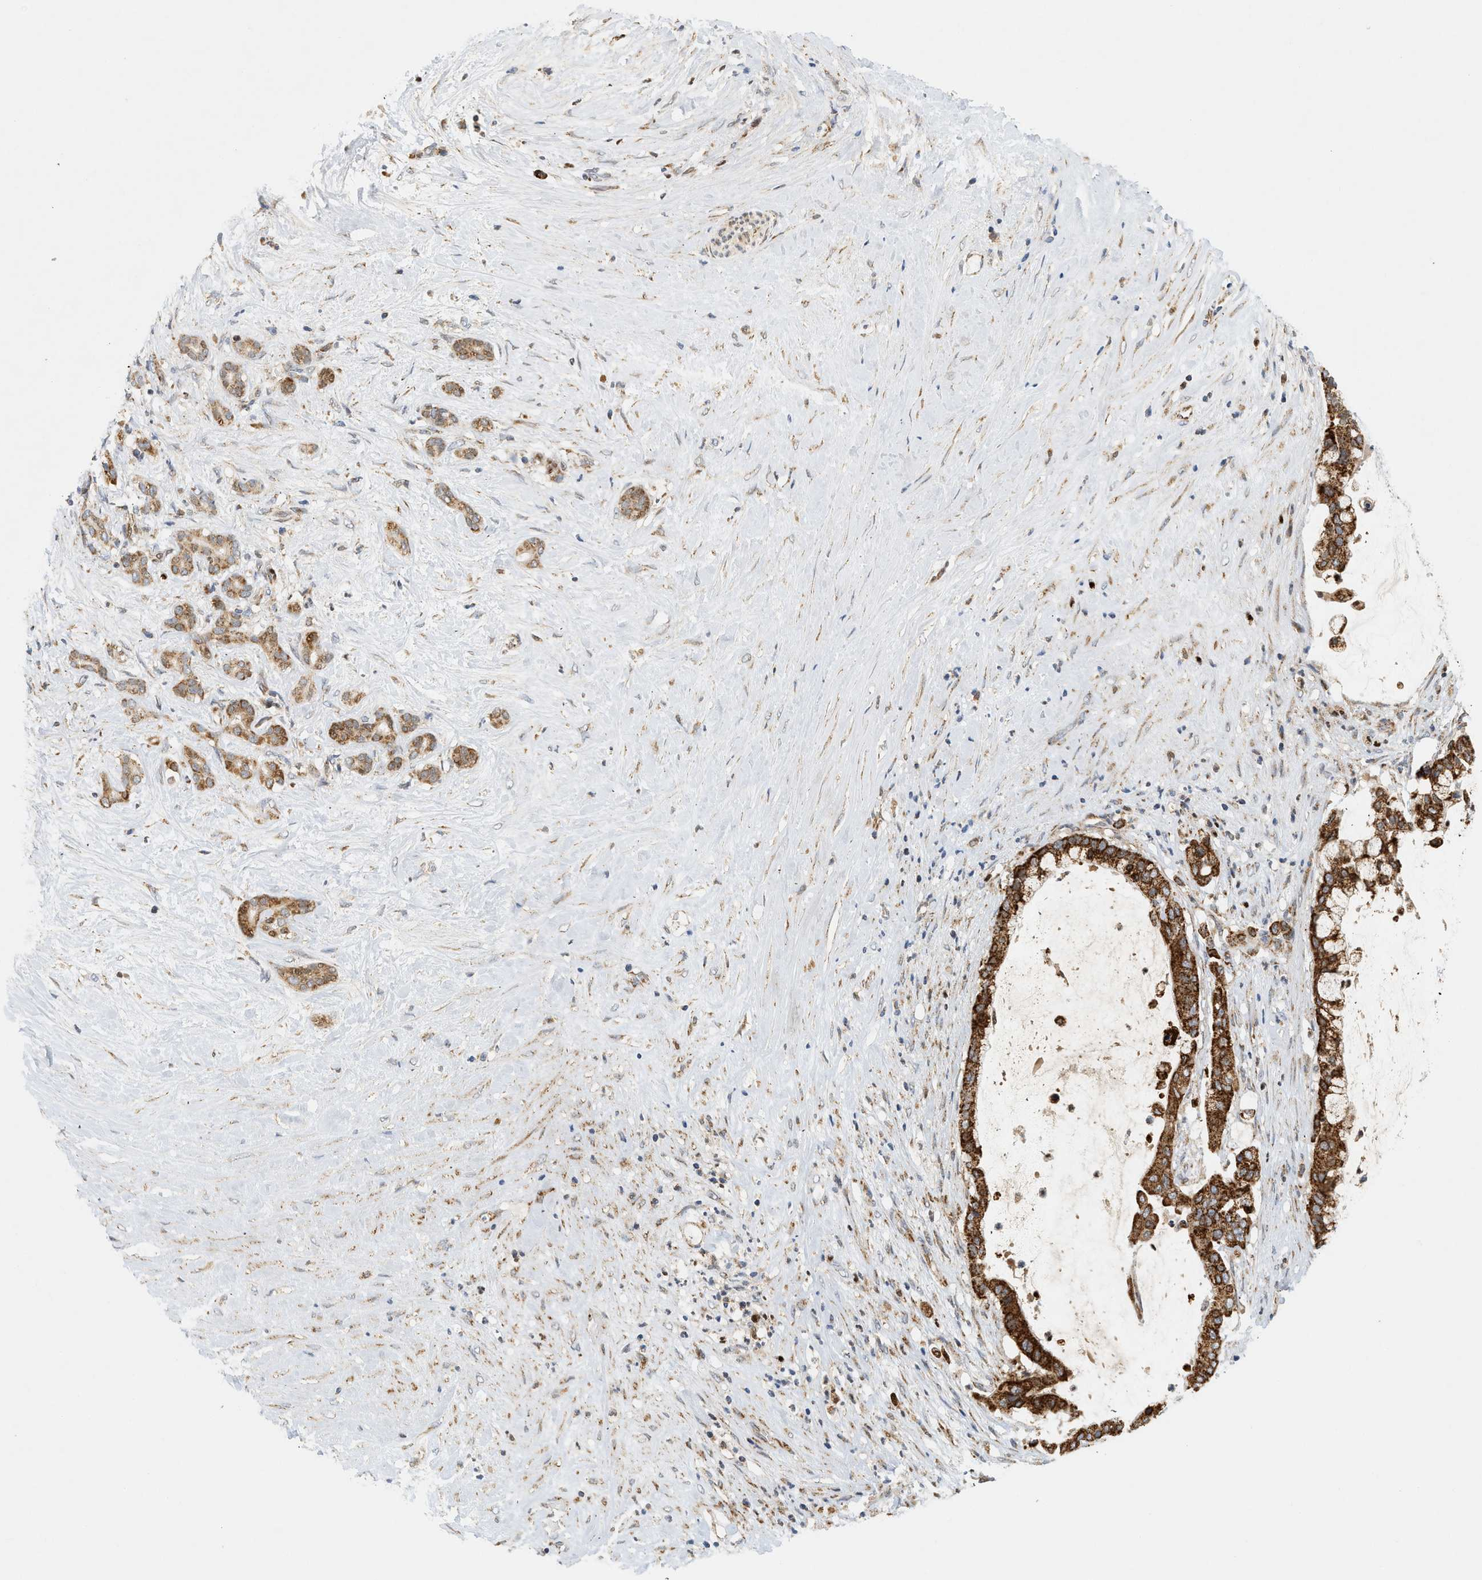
{"staining": {"intensity": "strong", "quantity": ">75%", "location": "cytoplasmic/membranous"}, "tissue": "pancreatic cancer", "cell_type": "Tumor cells", "image_type": "cancer", "snomed": [{"axis": "morphology", "description": "Adenocarcinoma, NOS"}, {"axis": "topography", "description": "Pancreas"}], "caption": "Immunohistochemical staining of human adenocarcinoma (pancreatic) displays high levels of strong cytoplasmic/membranous staining in about >75% of tumor cells. (Brightfield microscopy of DAB IHC at high magnification).", "gene": "MCU", "patient": {"sex": "male", "age": 41}}